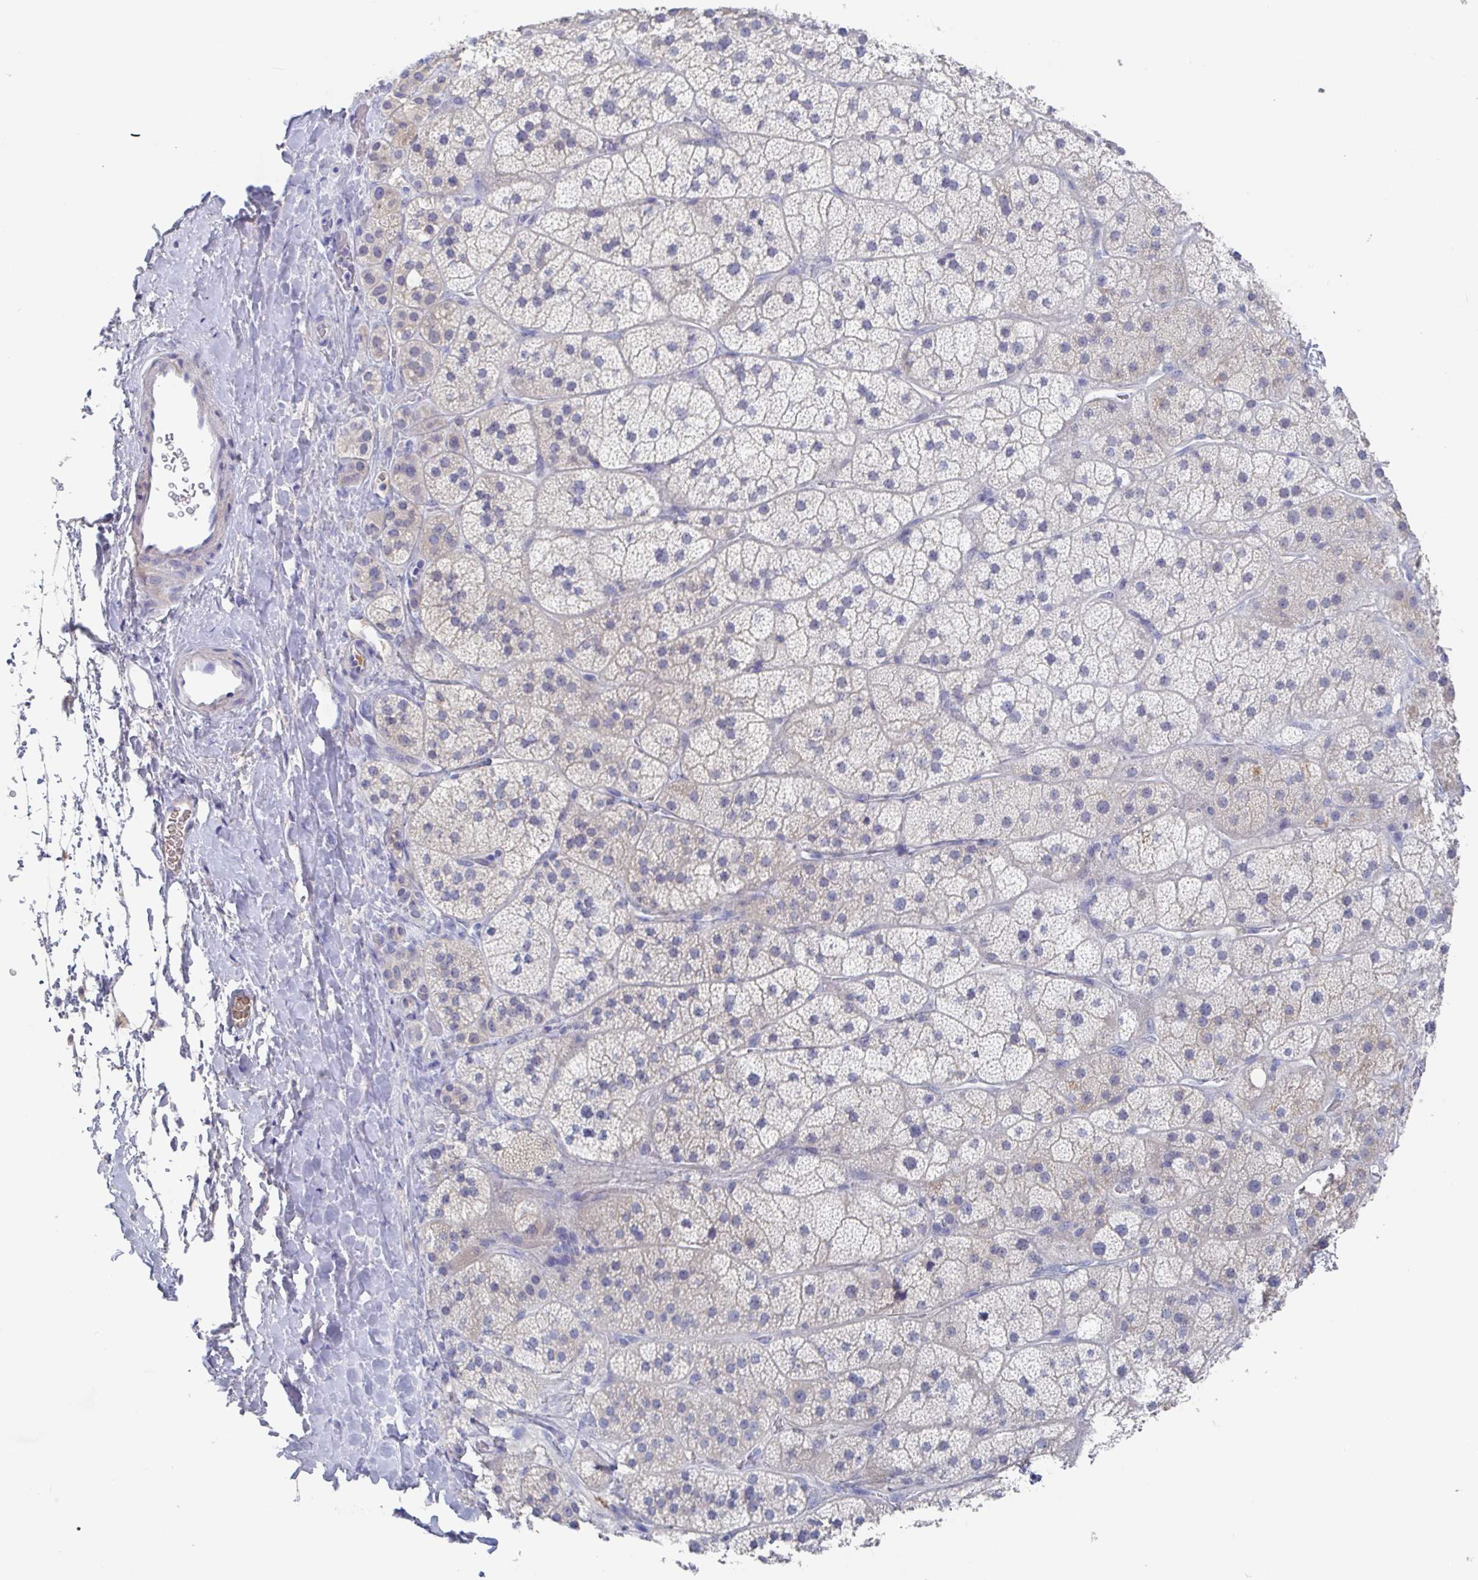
{"staining": {"intensity": "moderate", "quantity": "<25%", "location": "cytoplasmic/membranous"}, "tissue": "adrenal gland", "cell_type": "Glandular cells", "image_type": "normal", "snomed": [{"axis": "morphology", "description": "Normal tissue, NOS"}, {"axis": "topography", "description": "Adrenal gland"}], "caption": "Approximately <25% of glandular cells in benign human adrenal gland demonstrate moderate cytoplasmic/membranous protein positivity as visualized by brown immunohistochemical staining.", "gene": "GPR148", "patient": {"sex": "male", "age": 57}}